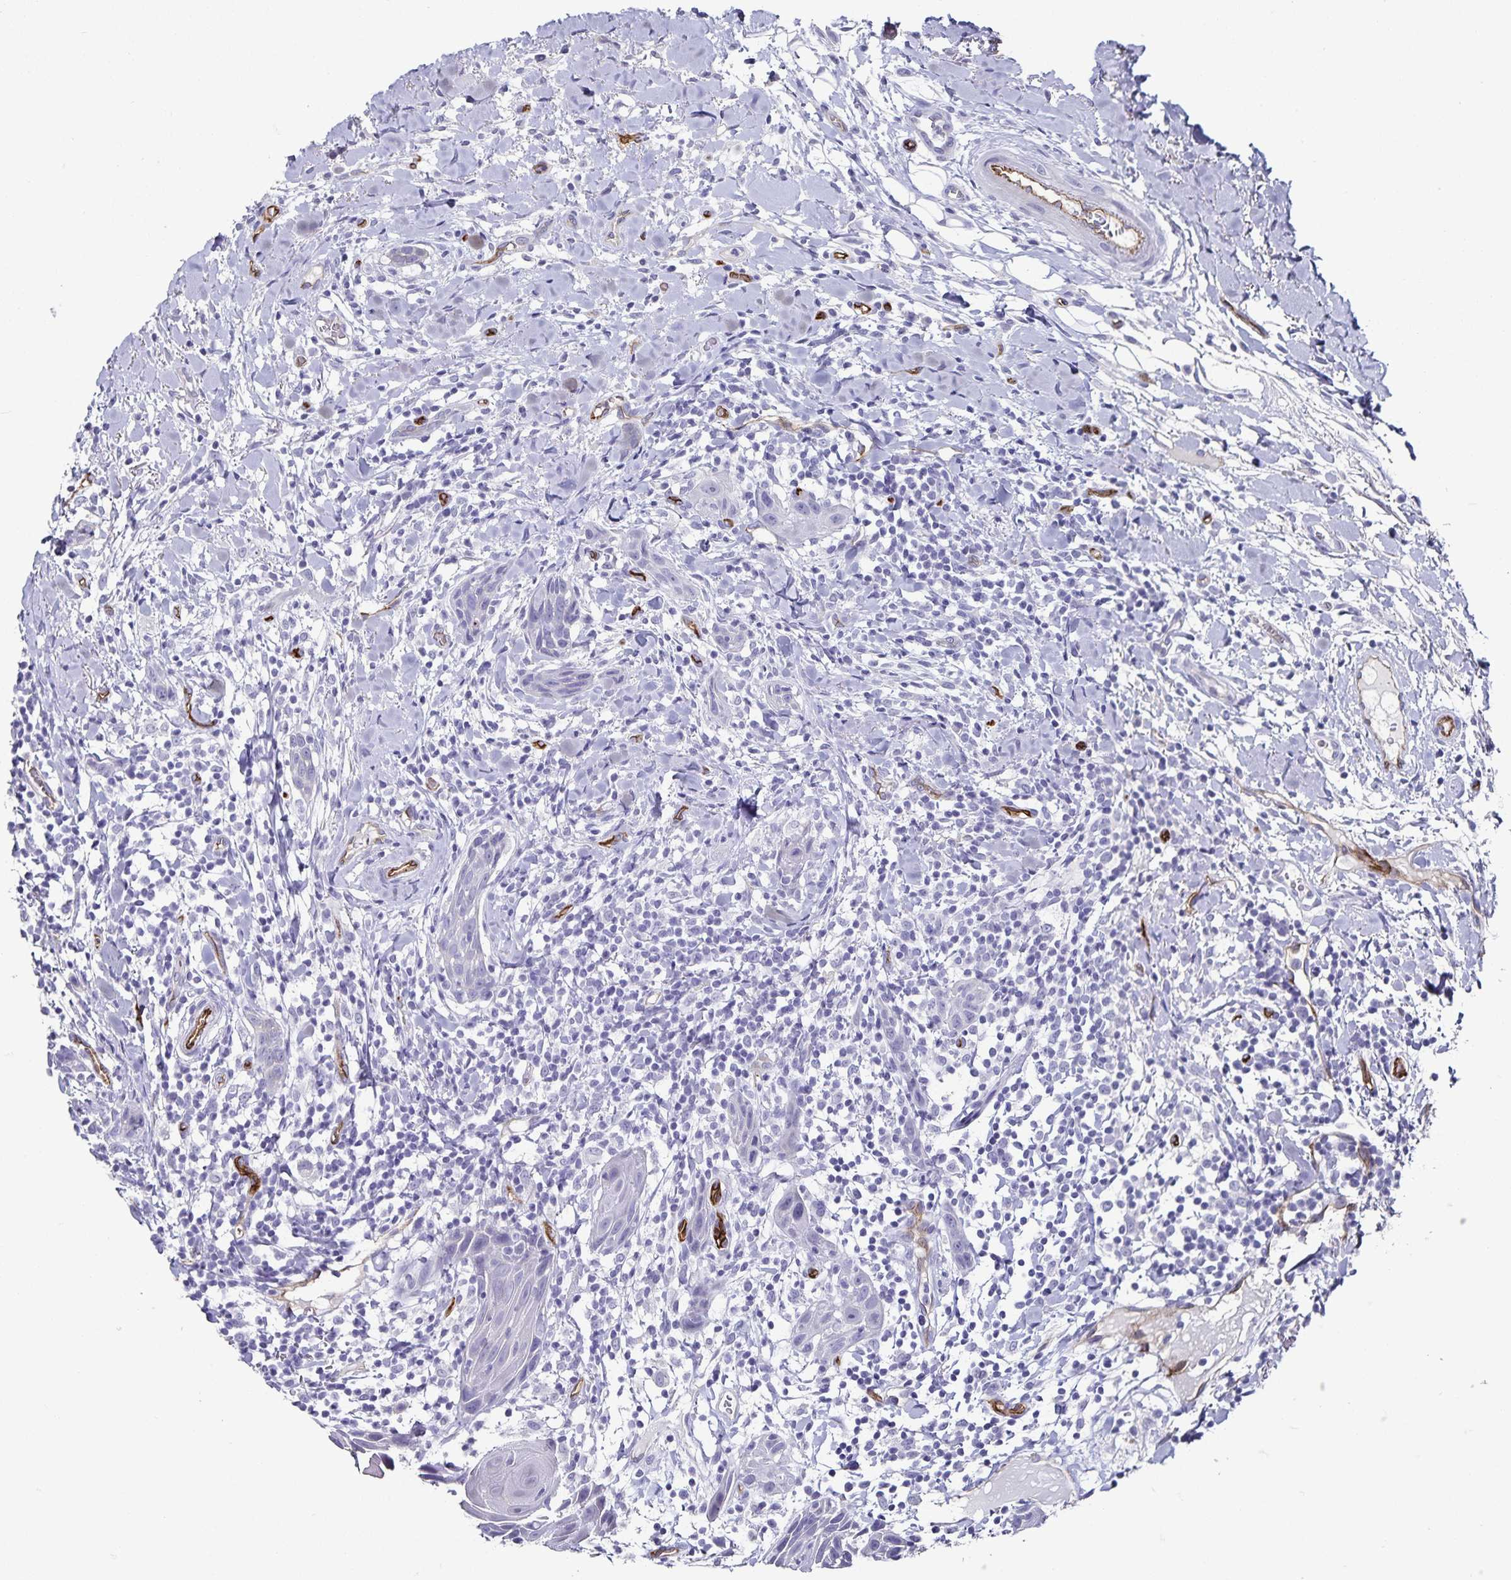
{"staining": {"intensity": "negative", "quantity": "none", "location": "none"}, "tissue": "head and neck cancer", "cell_type": "Tumor cells", "image_type": "cancer", "snomed": [{"axis": "morphology", "description": "Squamous cell carcinoma, NOS"}, {"axis": "topography", "description": "Oral tissue"}, {"axis": "topography", "description": "Head-Neck"}], "caption": "Immunohistochemistry (IHC) of human head and neck cancer exhibits no staining in tumor cells.", "gene": "PODXL", "patient": {"sex": "male", "age": 49}}